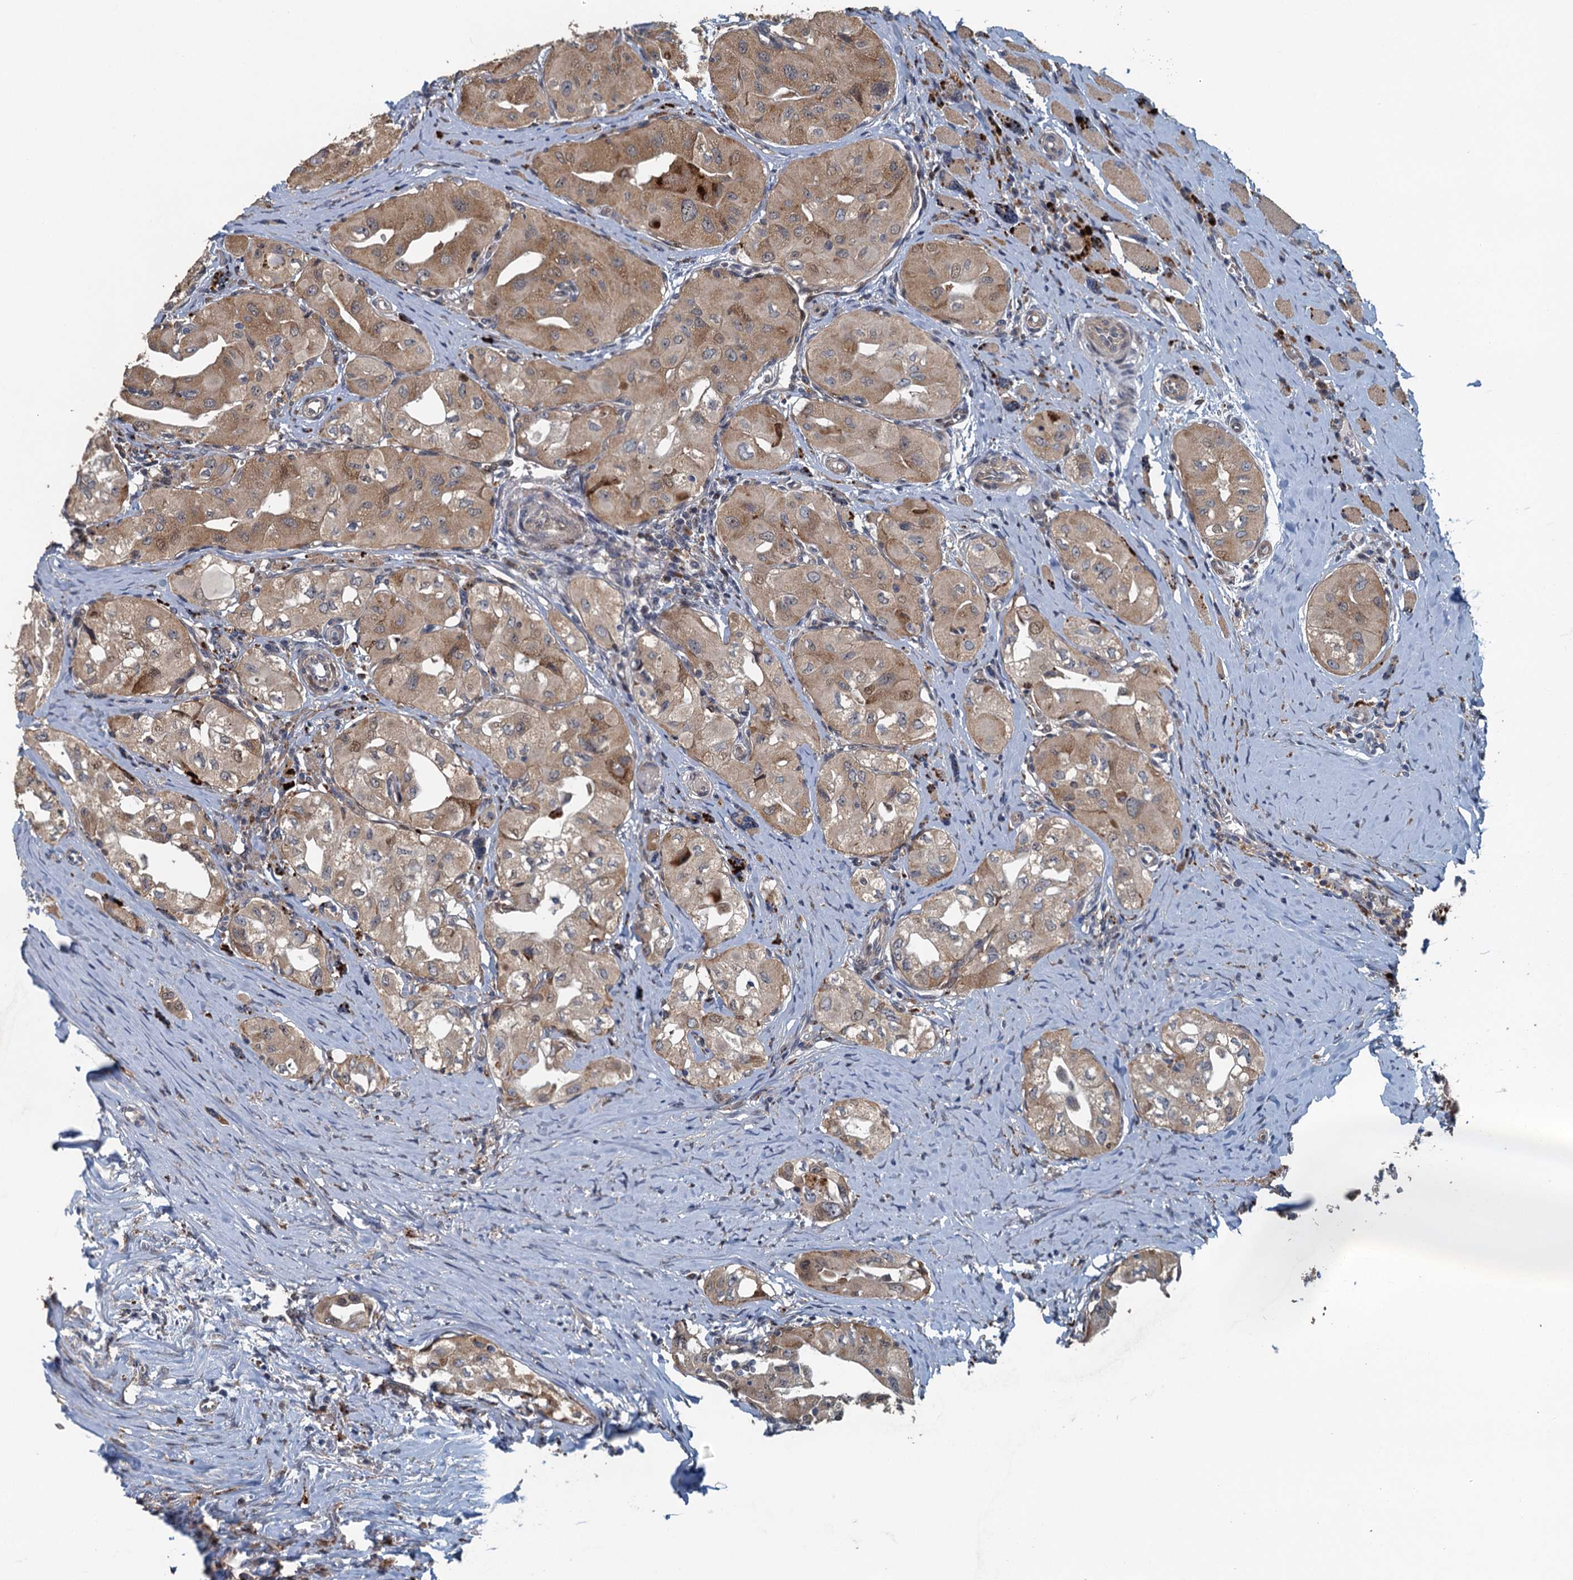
{"staining": {"intensity": "moderate", "quantity": ">75%", "location": "cytoplasmic/membranous,nuclear"}, "tissue": "thyroid cancer", "cell_type": "Tumor cells", "image_type": "cancer", "snomed": [{"axis": "morphology", "description": "Papillary adenocarcinoma, NOS"}, {"axis": "topography", "description": "Thyroid gland"}], "caption": "A medium amount of moderate cytoplasmic/membranous and nuclear positivity is present in approximately >75% of tumor cells in papillary adenocarcinoma (thyroid) tissue.", "gene": "AGRN", "patient": {"sex": "female", "age": 59}}